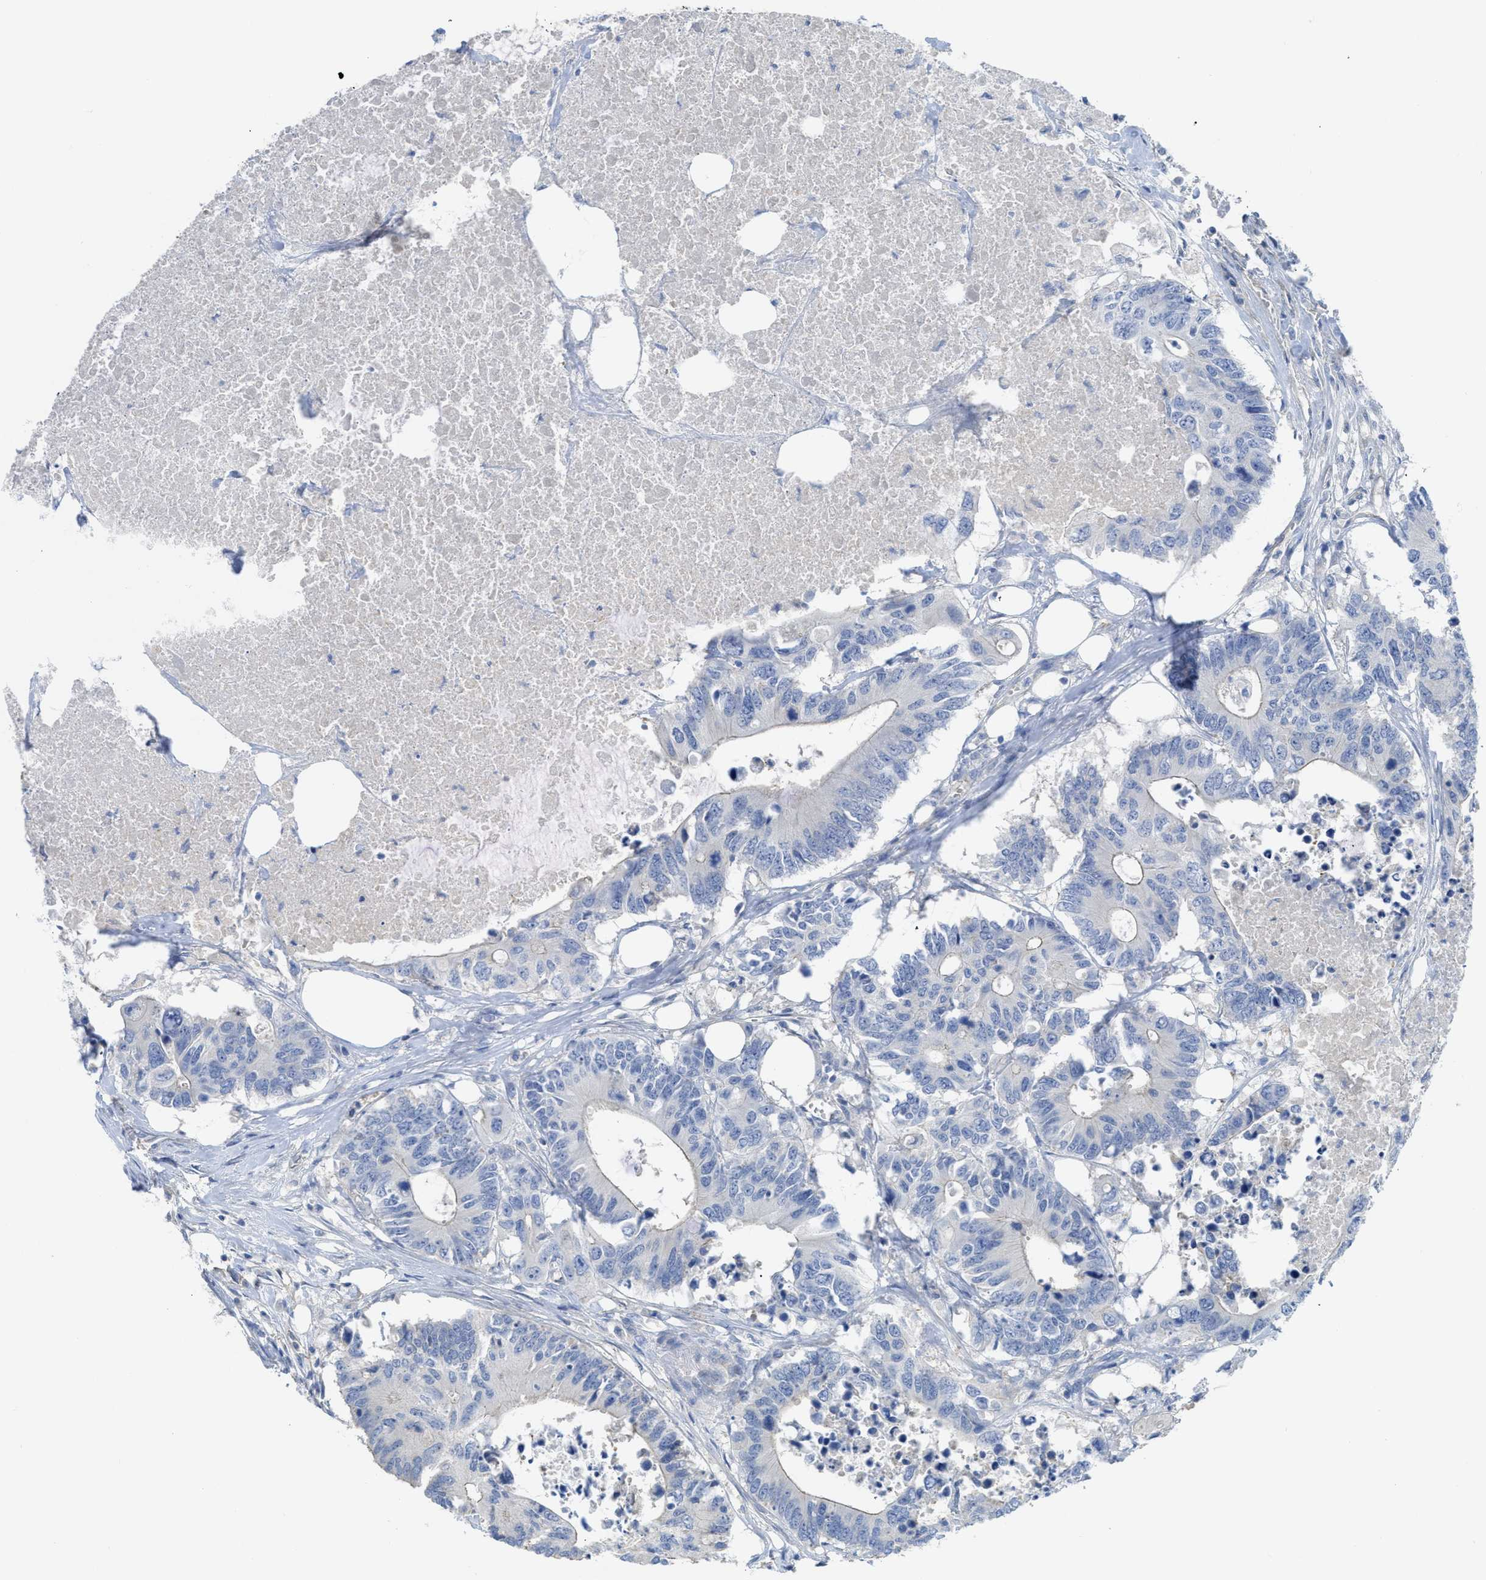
{"staining": {"intensity": "negative", "quantity": "none", "location": "none"}, "tissue": "colorectal cancer", "cell_type": "Tumor cells", "image_type": "cancer", "snomed": [{"axis": "morphology", "description": "Adenocarcinoma, NOS"}, {"axis": "topography", "description": "Colon"}], "caption": "This is an IHC histopathology image of adenocarcinoma (colorectal). There is no staining in tumor cells.", "gene": "MYL3", "patient": {"sex": "male", "age": 71}}